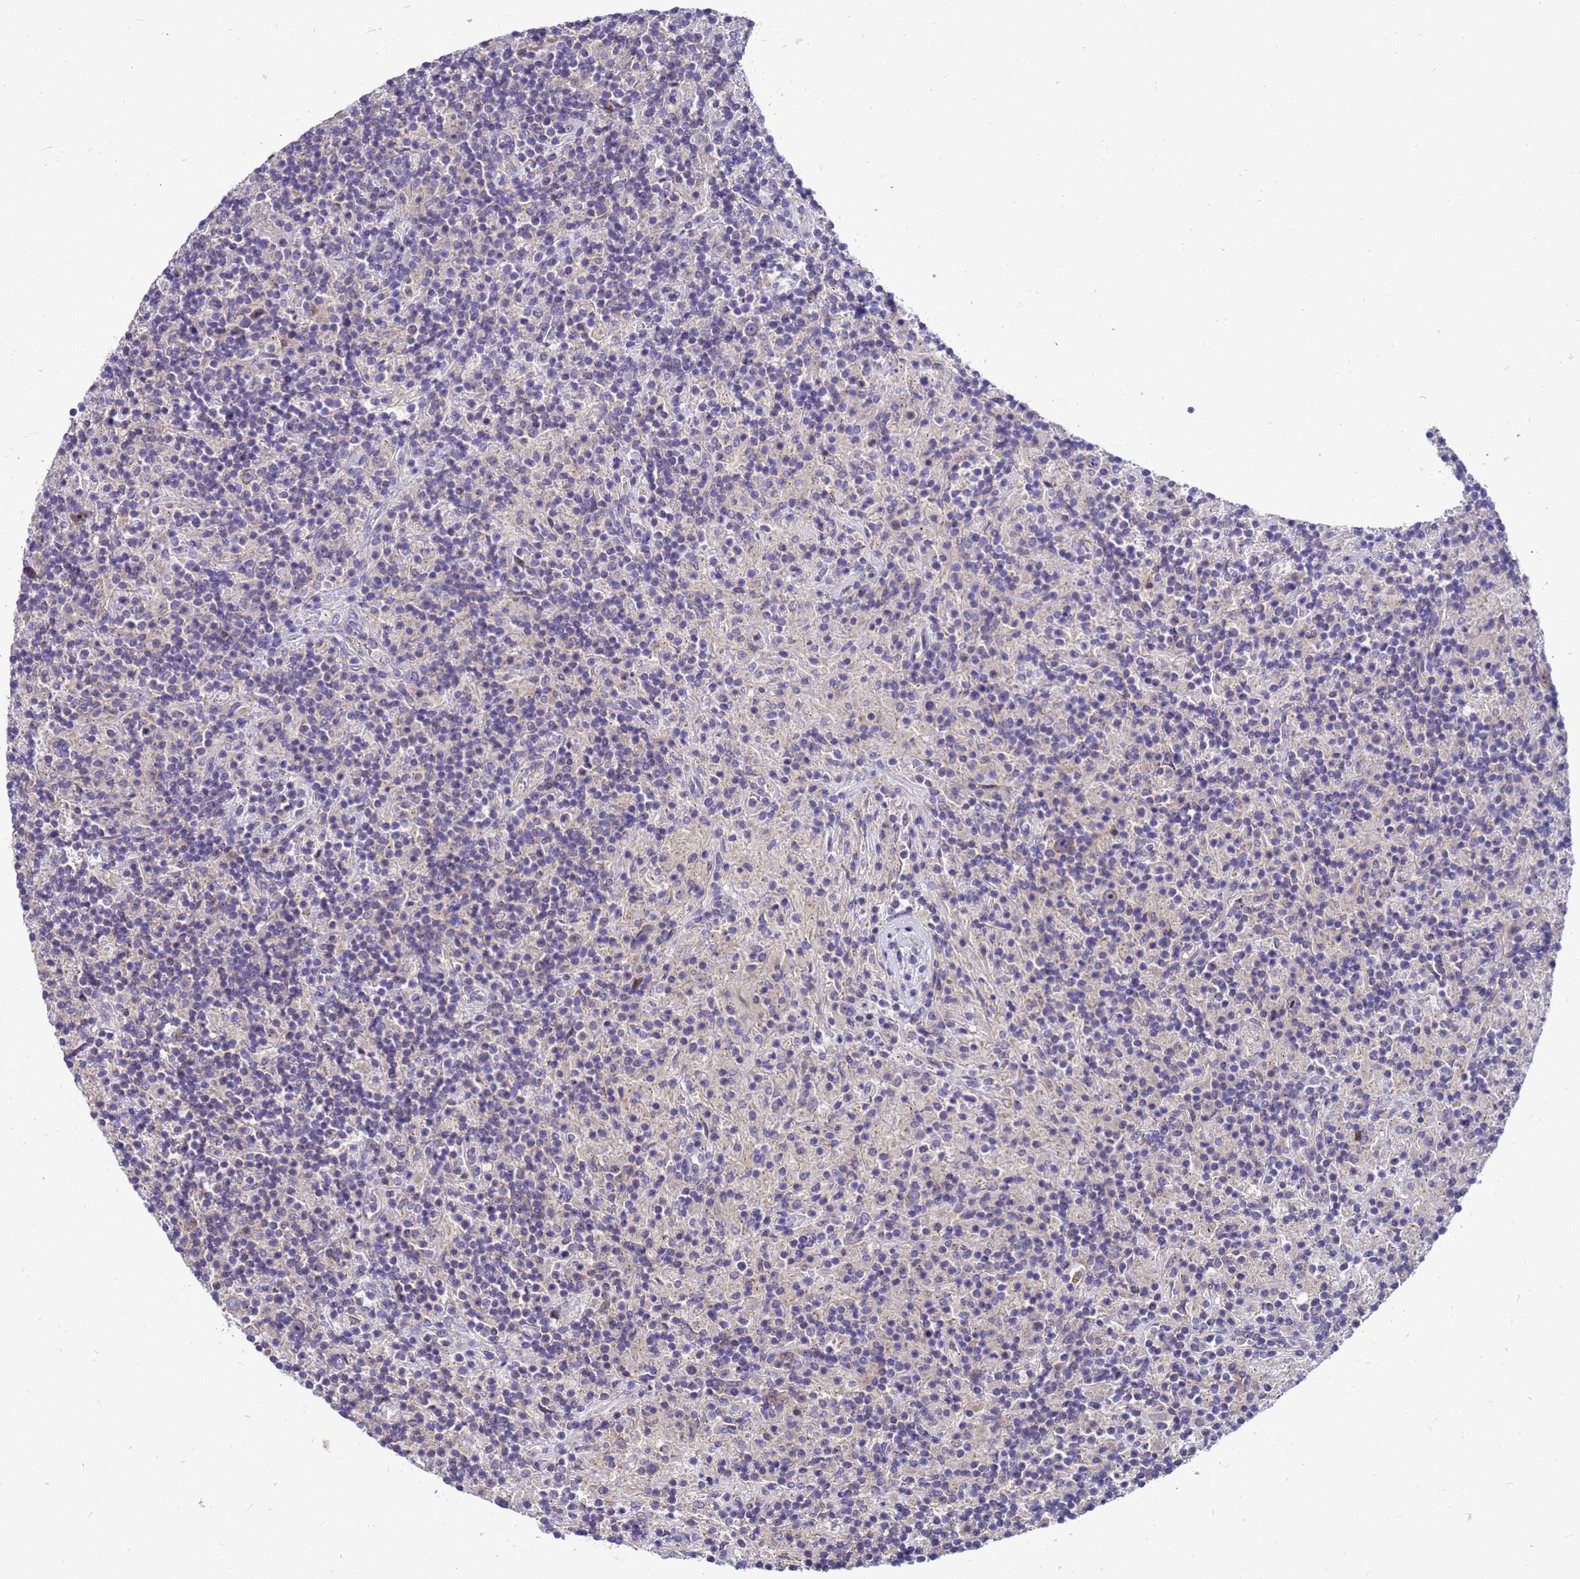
{"staining": {"intensity": "negative", "quantity": "none", "location": "none"}, "tissue": "lymphoma", "cell_type": "Tumor cells", "image_type": "cancer", "snomed": [{"axis": "morphology", "description": "Hodgkin's disease, NOS"}, {"axis": "topography", "description": "Lymph node"}], "caption": "Tumor cells show no significant staining in lymphoma. Brightfield microscopy of IHC stained with DAB (brown) and hematoxylin (blue), captured at high magnification.", "gene": "POP7", "patient": {"sex": "male", "age": 70}}